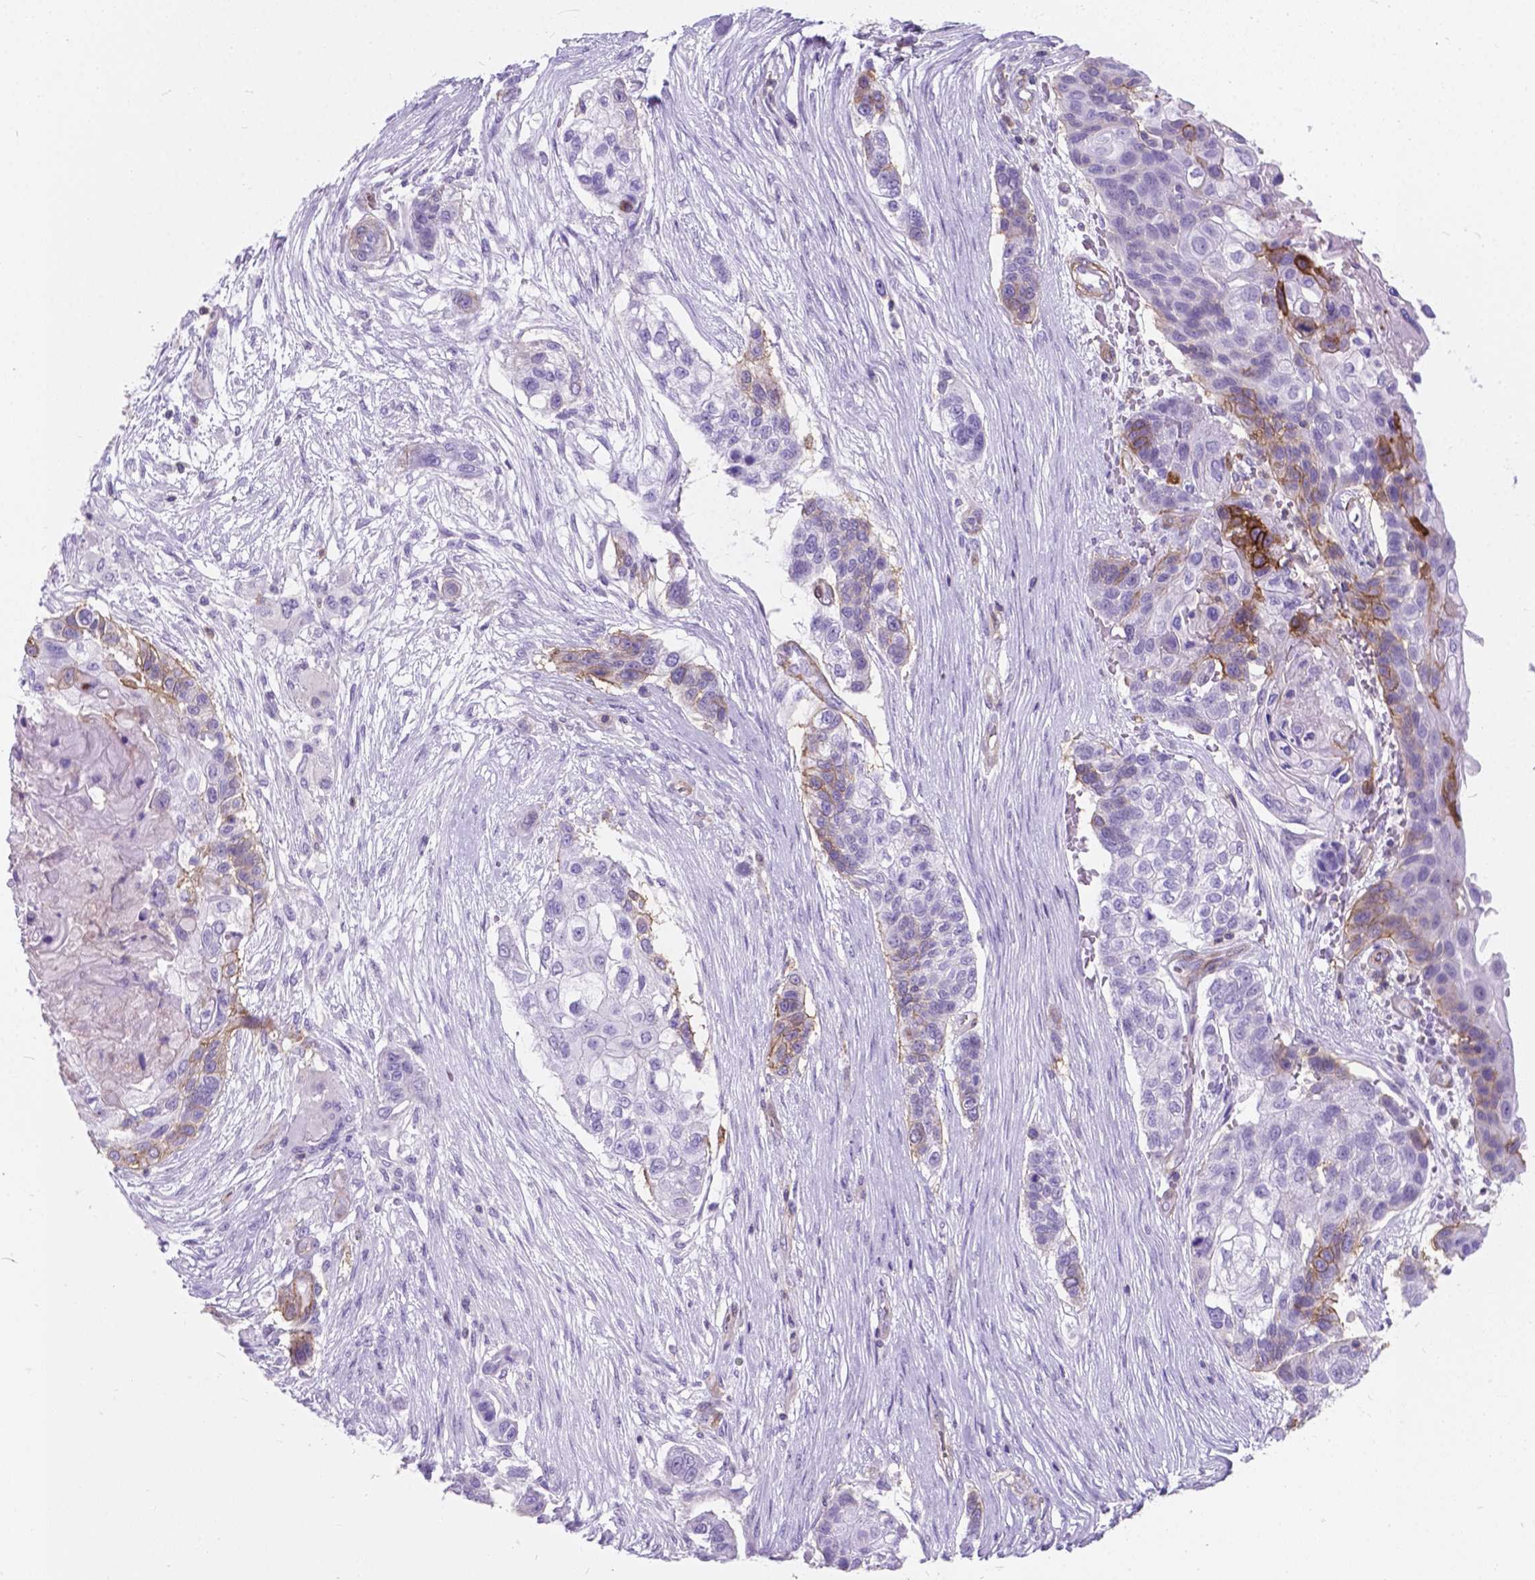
{"staining": {"intensity": "moderate", "quantity": "<25%", "location": "cytoplasmic/membranous"}, "tissue": "lung cancer", "cell_type": "Tumor cells", "image_type": "cancer", "snomed": [{"axis": "morphology", "description": "Squamous cell carcinoma, NOS"}, {"axis": "topography", "description": "Lung"}], "caption": "The photomicrograph demonstrates a brown stain indicating the presence of a protein in the cytoplasmic/membranous of tumor cells in lung cancer. (IHC, brightfield microscopy, high magnification).", "gene": "KIAA0040", "patient": {"sex": "male", "age": 69}}